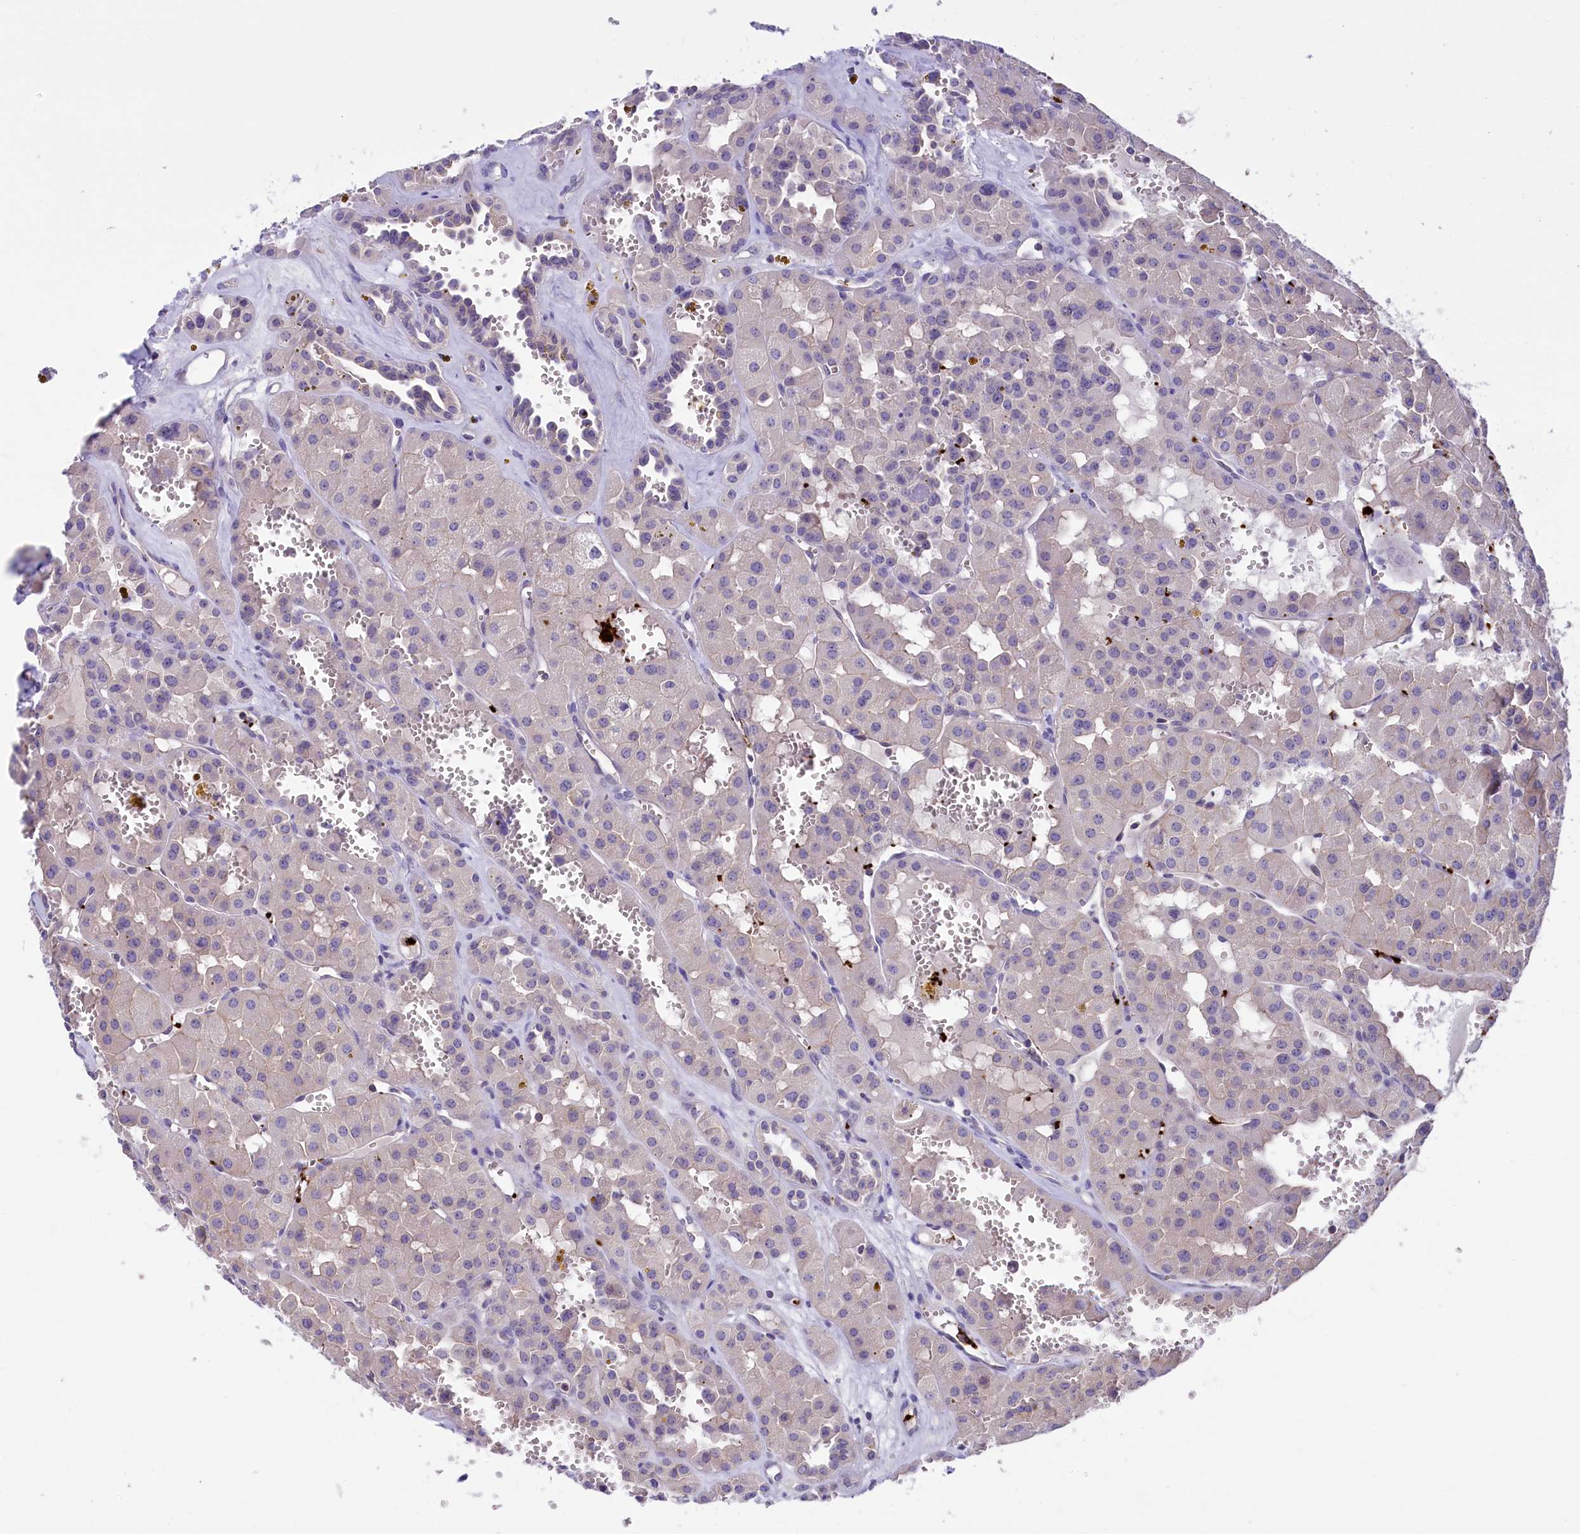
{"staining": {"intensity": "weak", "quantity": "<25%", "location": "cytoplasmic/membranous"}, "tissue": "renal cancer", "cell_type": "Tumor cells", "image_type": "cancer", "snomed": [{"axis": "morphology", "description": "Carcinoma, NOS"}, {"axis": "topography", "description": "Kidney"}], "caption": "High power microscopy histopathology image of an immunohistochemistry (IHC) histopathology image of renal cancer (carcinoma), revealing no significant staining in tumor cells.", "gene": "HEATR3", "patient": {"sex": "female", "age": 75}}